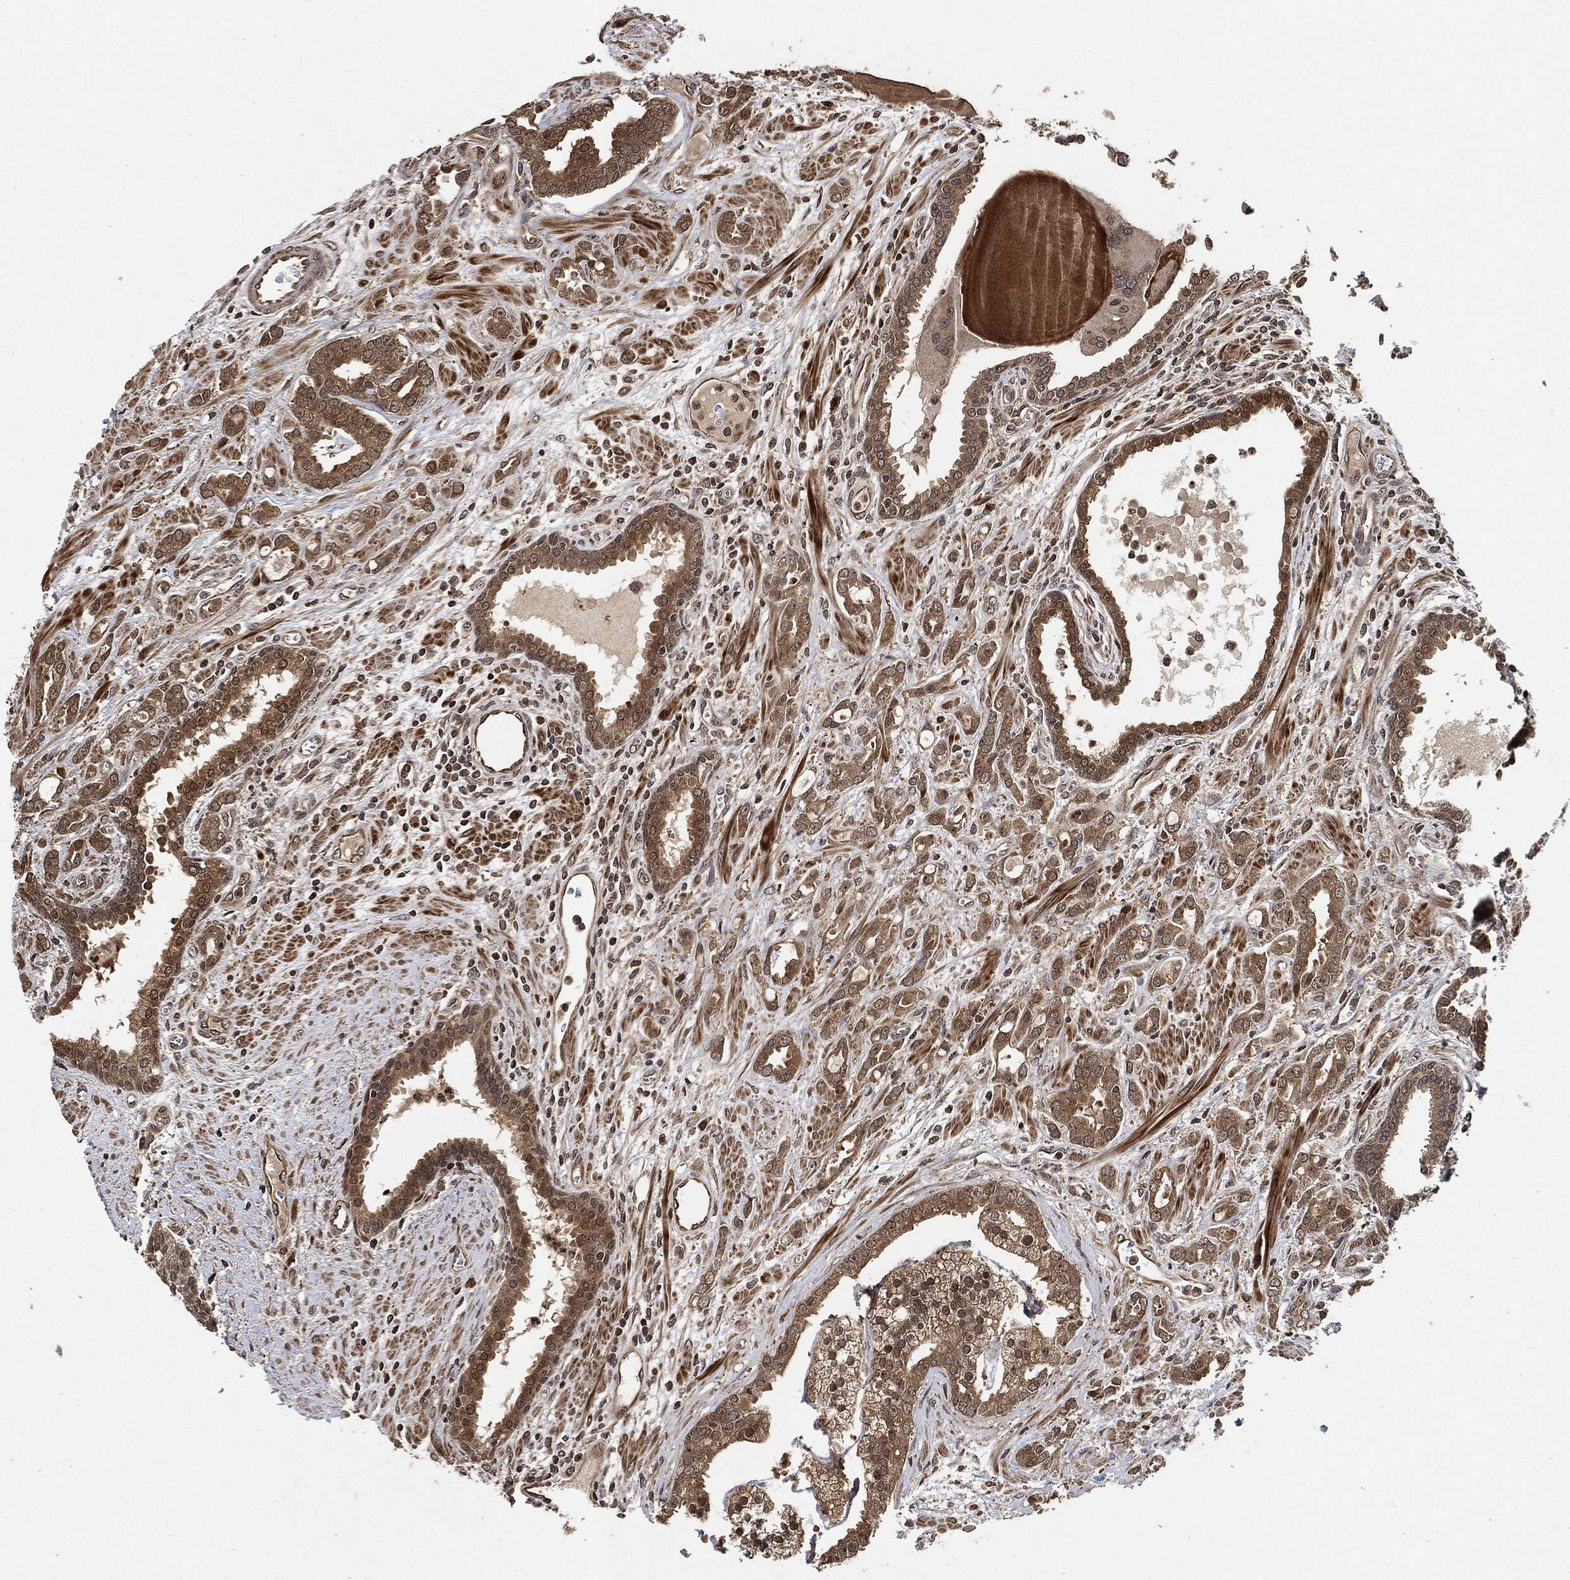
{"staining": {"intensity": "moderate", "quantity": "25%-75%", "location": "cytoplasmic/membranous"}, "tissue": "prostate cancer", "cell_type": "Tumor cells", "image_type": "cancer", "snomed": [{"axis": "morphology", "description": "Adenocarcinoma, NOS"}, {"axis": "topography", "description": "Prostate"}], "caption": "Protein staining demonstrates moderate cytoplasmic/membranous positivity in approximately 25%-75% of tumor cells in prostate adenocarcinoma. (DAB = brown stain, brightfield microscopy at high magnification).", "gene": "PDK1", "patient": {"sex": "male", "age": 57}}